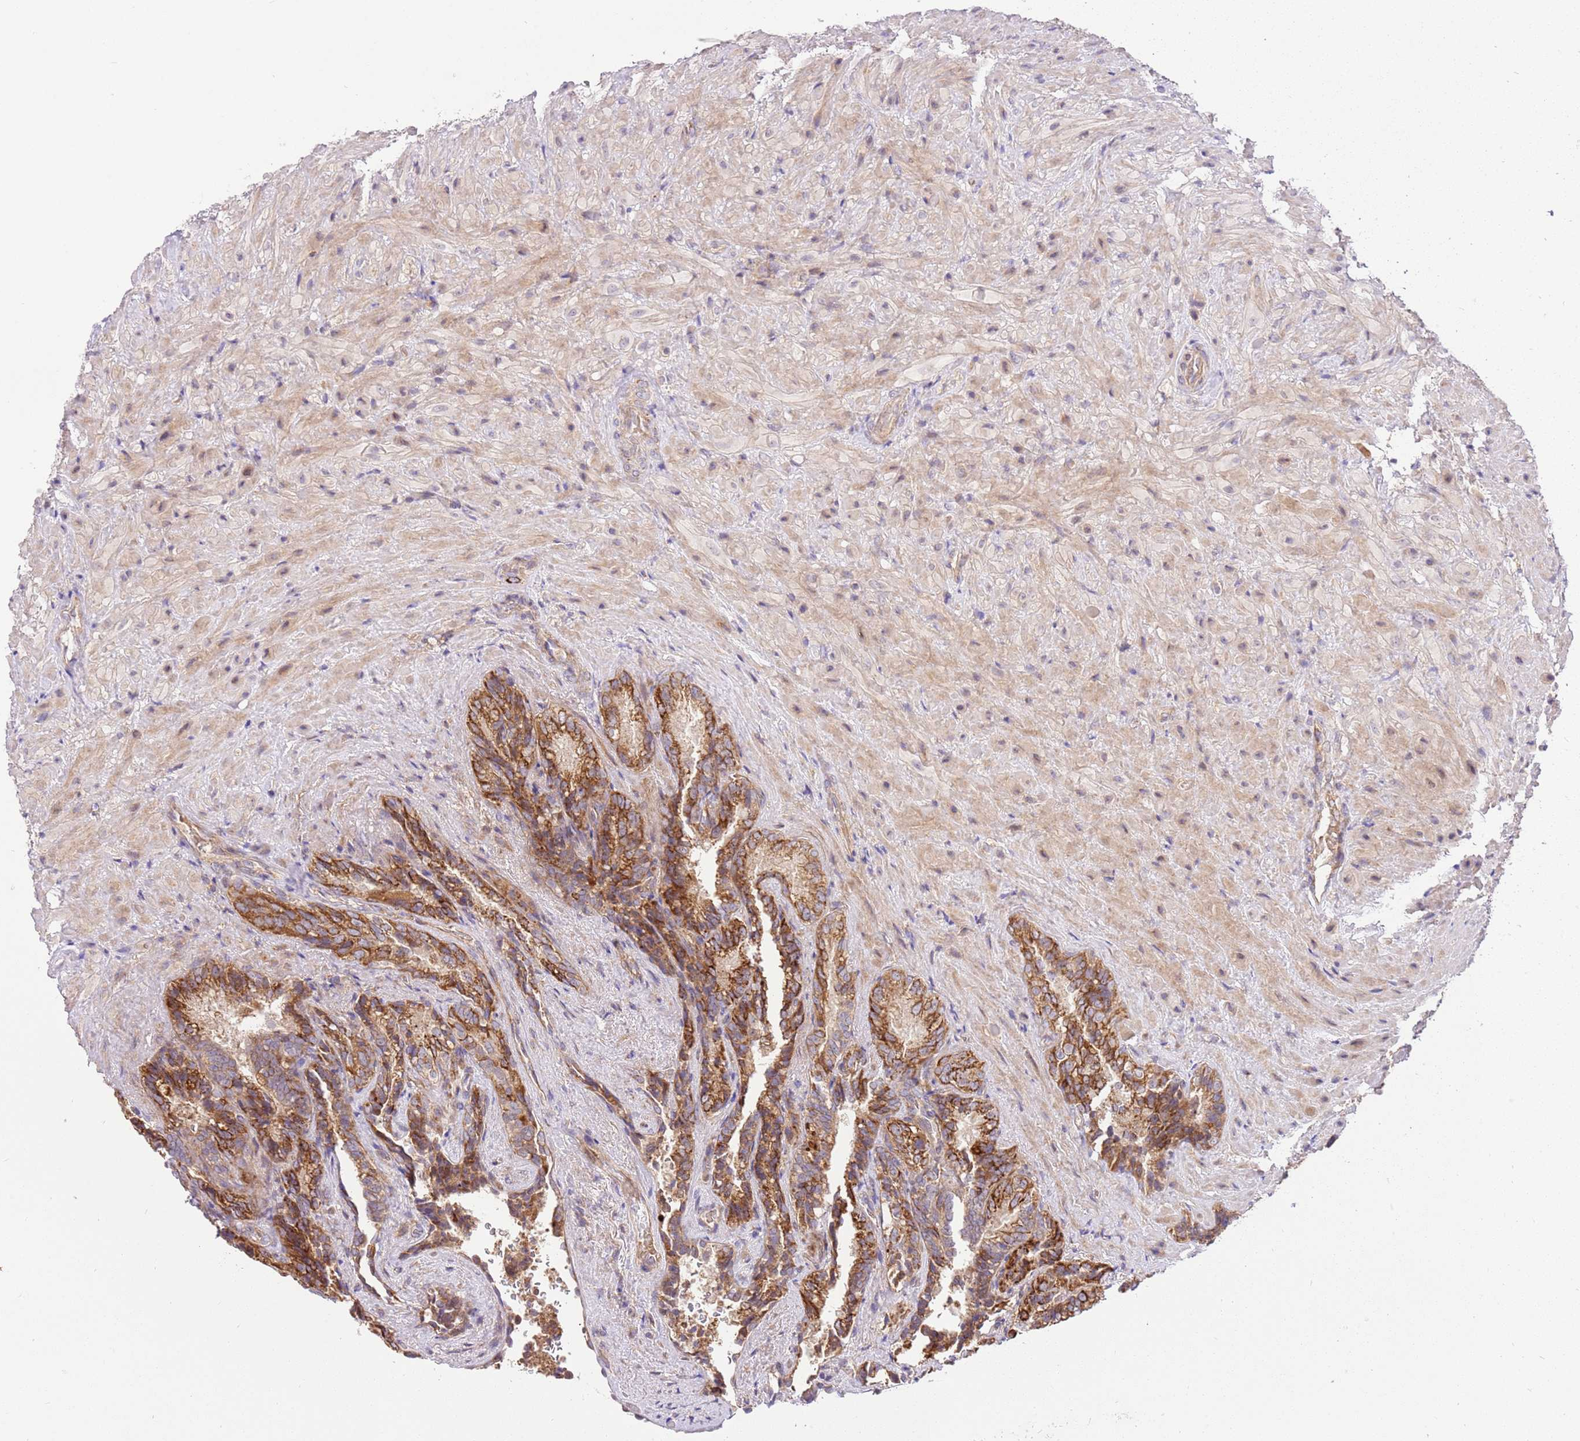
{"staining": {"intensity": "strong", "quantity": ">75%", "location": "cytoplasmic/membranous"}, "tissue": "seminal vesicle", "cell_type": "Glandular cells", "image_type": "normal", "snomed": [{"axis": "morphology", "description": "Normal tissue, NOS"}, {"axis": "topography", "description": "Seminal veicle"}], "caption": "Immunohistochemistry of normal seminal vesicle demonstrates high levels of strong cytoplasmic/membranous positivity in approximately >75% of glandular cells.", "gene": "SPATA2L", "patient": {"sex": "male", "age": 62}}